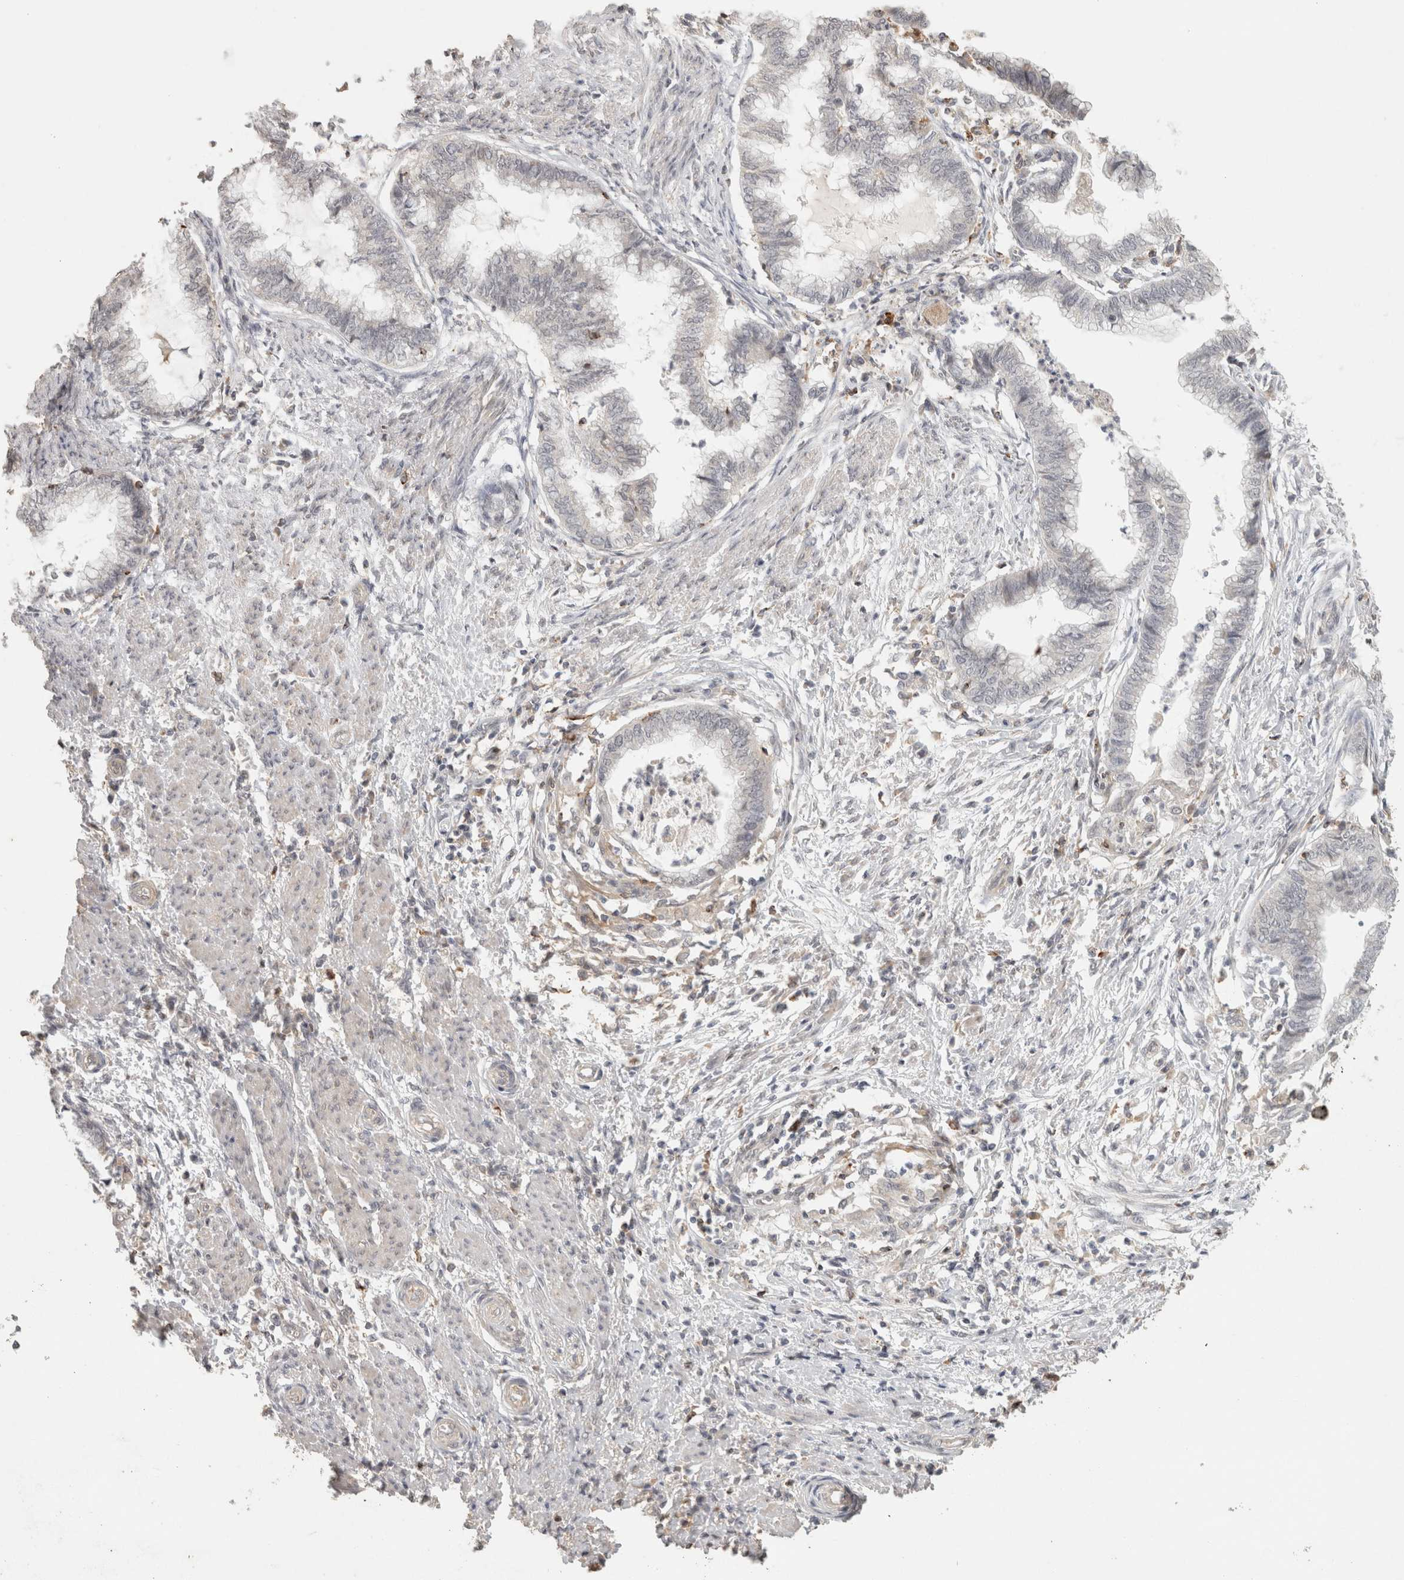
{"staining": {"intensity": "negative", "quantity": "none", "location": "none"}, "tissue": "endometrial cancer", "cell_type": "Tumor cells", "image_type": "cancer", "snomed": [{"axis": "morphology", "description": "Necrosis, NOS"}, {"axis": "morphology", "description": "Adenocarcinoma, NOS"}, {"axis": "topography", "description": "Endometrium"}], "caption": "This is an IHC micrograph of human adenocarcinoma (endometrial). There is no staining in tumor cells.", "gene": "HAVCR2", "patient": {"sex": "female", "age": 79}}